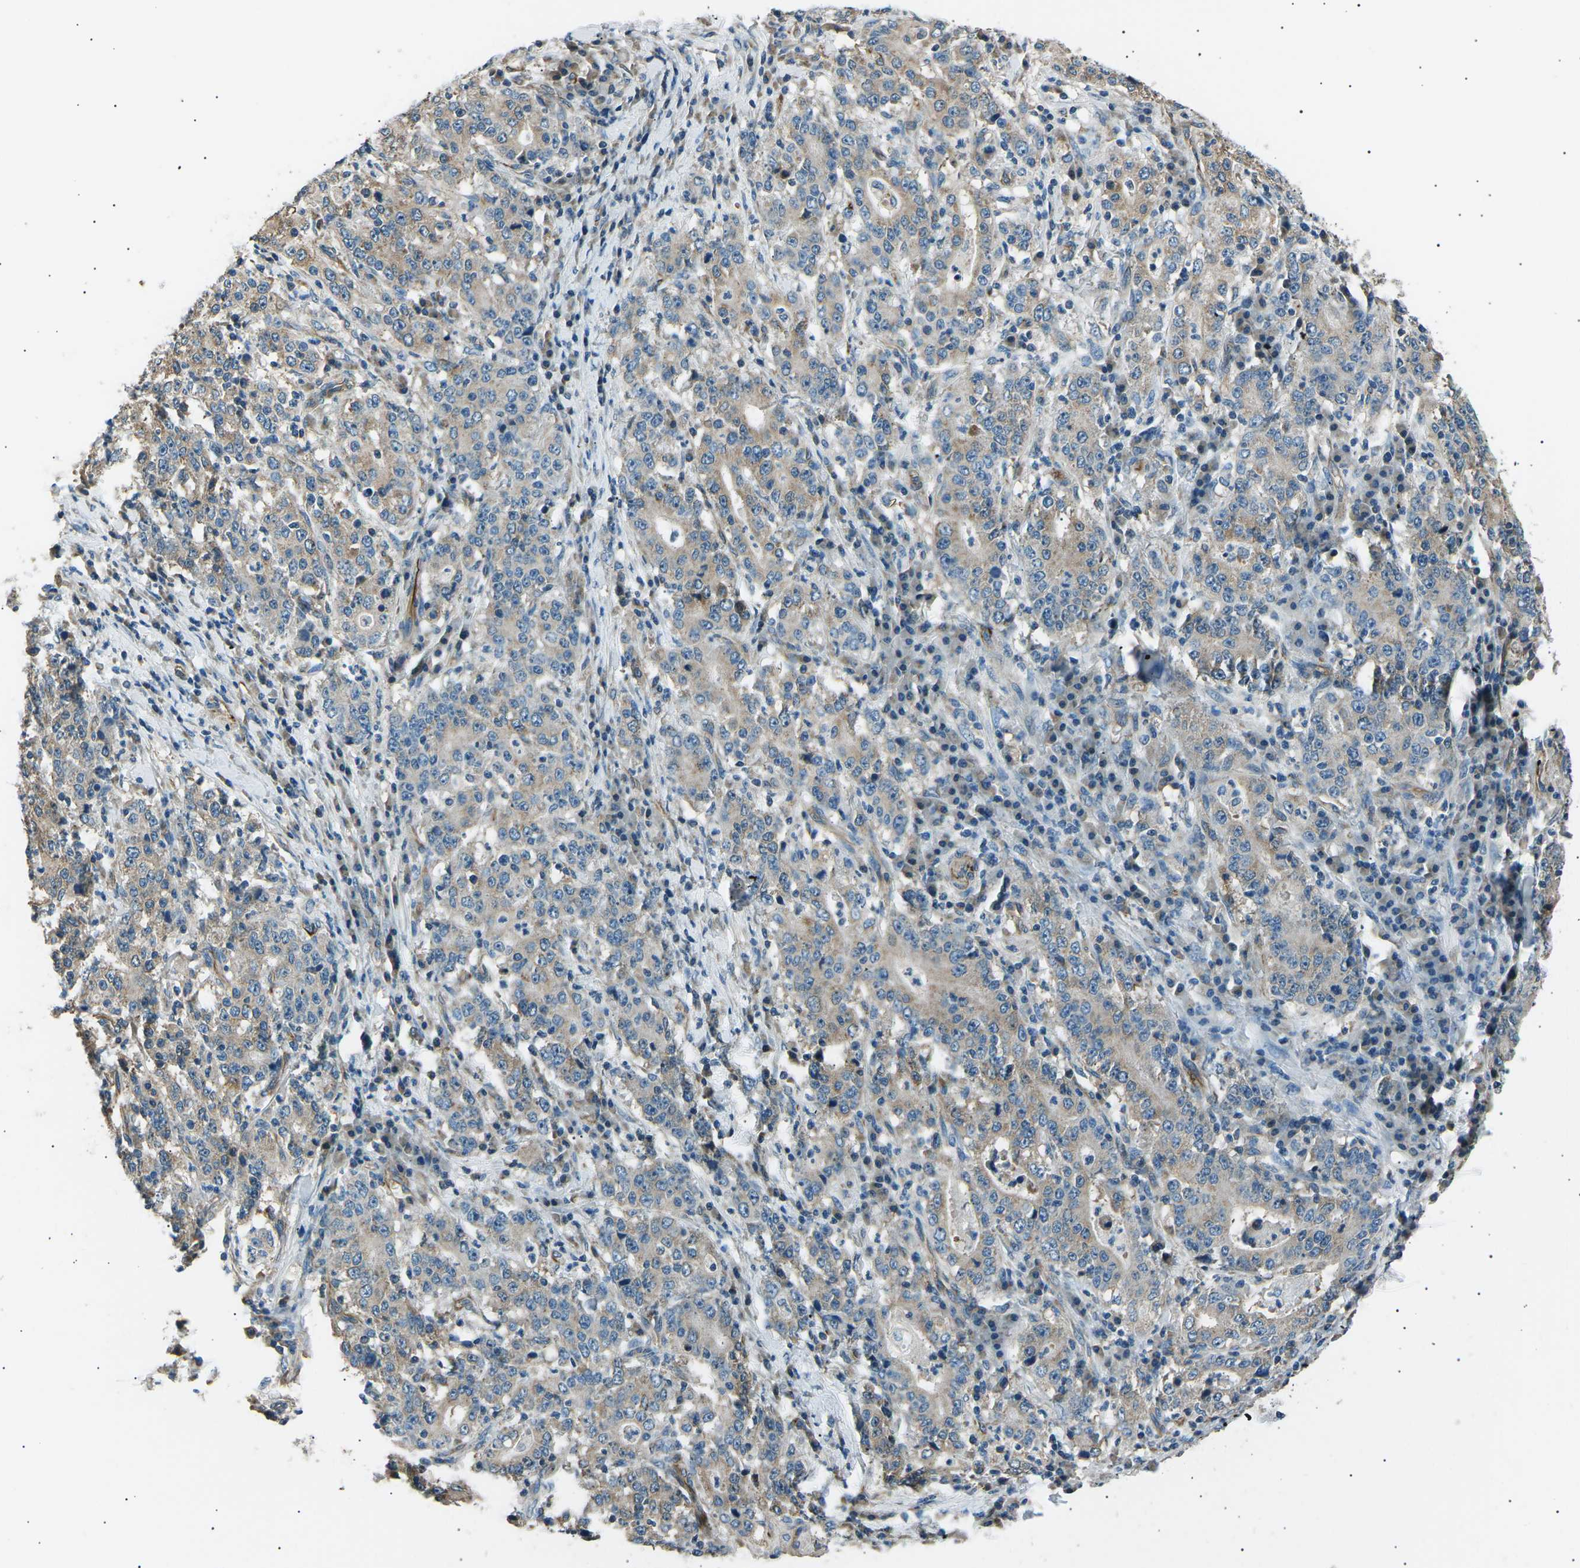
{"staining": {"intensity": "weak", "quantity": ">75%", "location": "cytoplasmic/membranous"}, "tissue": "stomach cancer", "cell_type": "Tumor cells", "image_type": "cancer", "snomed": [{"axis": "morphology", "description": "Normal tissue, NOS"}, {"axis": "morphology", "description": "Adenocarcinoma, NOS"}, {"axis": "topography", "description": "Stomach, upper"}, {"axis": "topography", "description": "Stomach"}], "caption": "A low amount of weak cytoplasmic/membranous expression is seen in approximately >75% of tumor cells in stomach cancer tissue.", "gene": "SLK", "patient": {"sex": "male", "age": 59}}